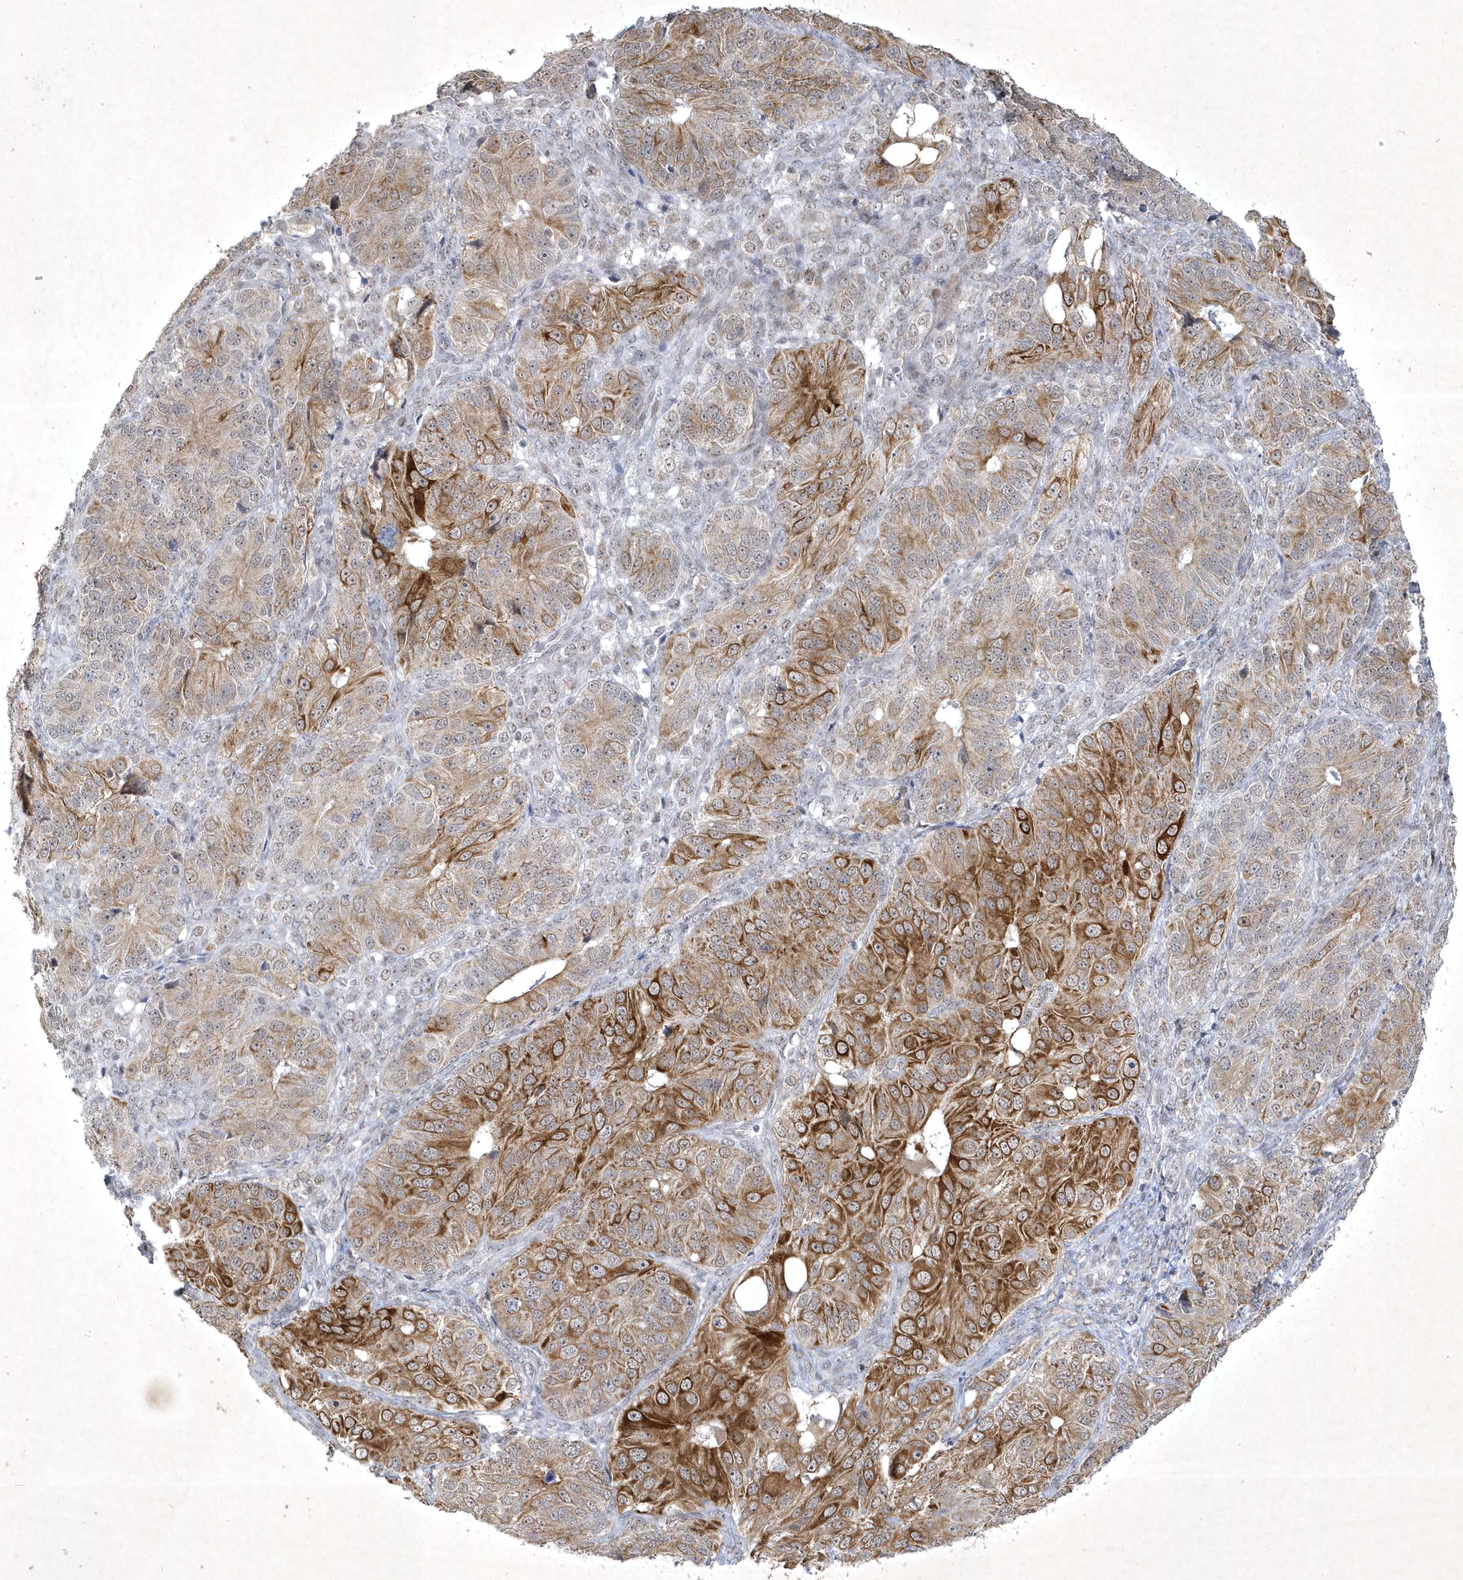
{"staining": {"intensity": "moderate", "quantity": ">75%", "location": "cytoplasmic/membranous"}, "tissue": "ovarian cancer", "cell_type": "Tumor cells", "image_type": "cancer", "snomed": [{"axis": "morphology", "description": "Carcinoma, endometroid"}, {"axis": "topography", "description": "Ovary"}], "caption": "Protein expression analysis of ovarian endometroid carcinoma shows moderate cytoplasmic/membranous expression in about >75% of tumor cells. (DAB (3,3'-diaminobenzidine) = brown stain, brightfield microscopy at high magnification).", "gene": "ZBTB9", "patient": {"sex": "female", "age": 51}}